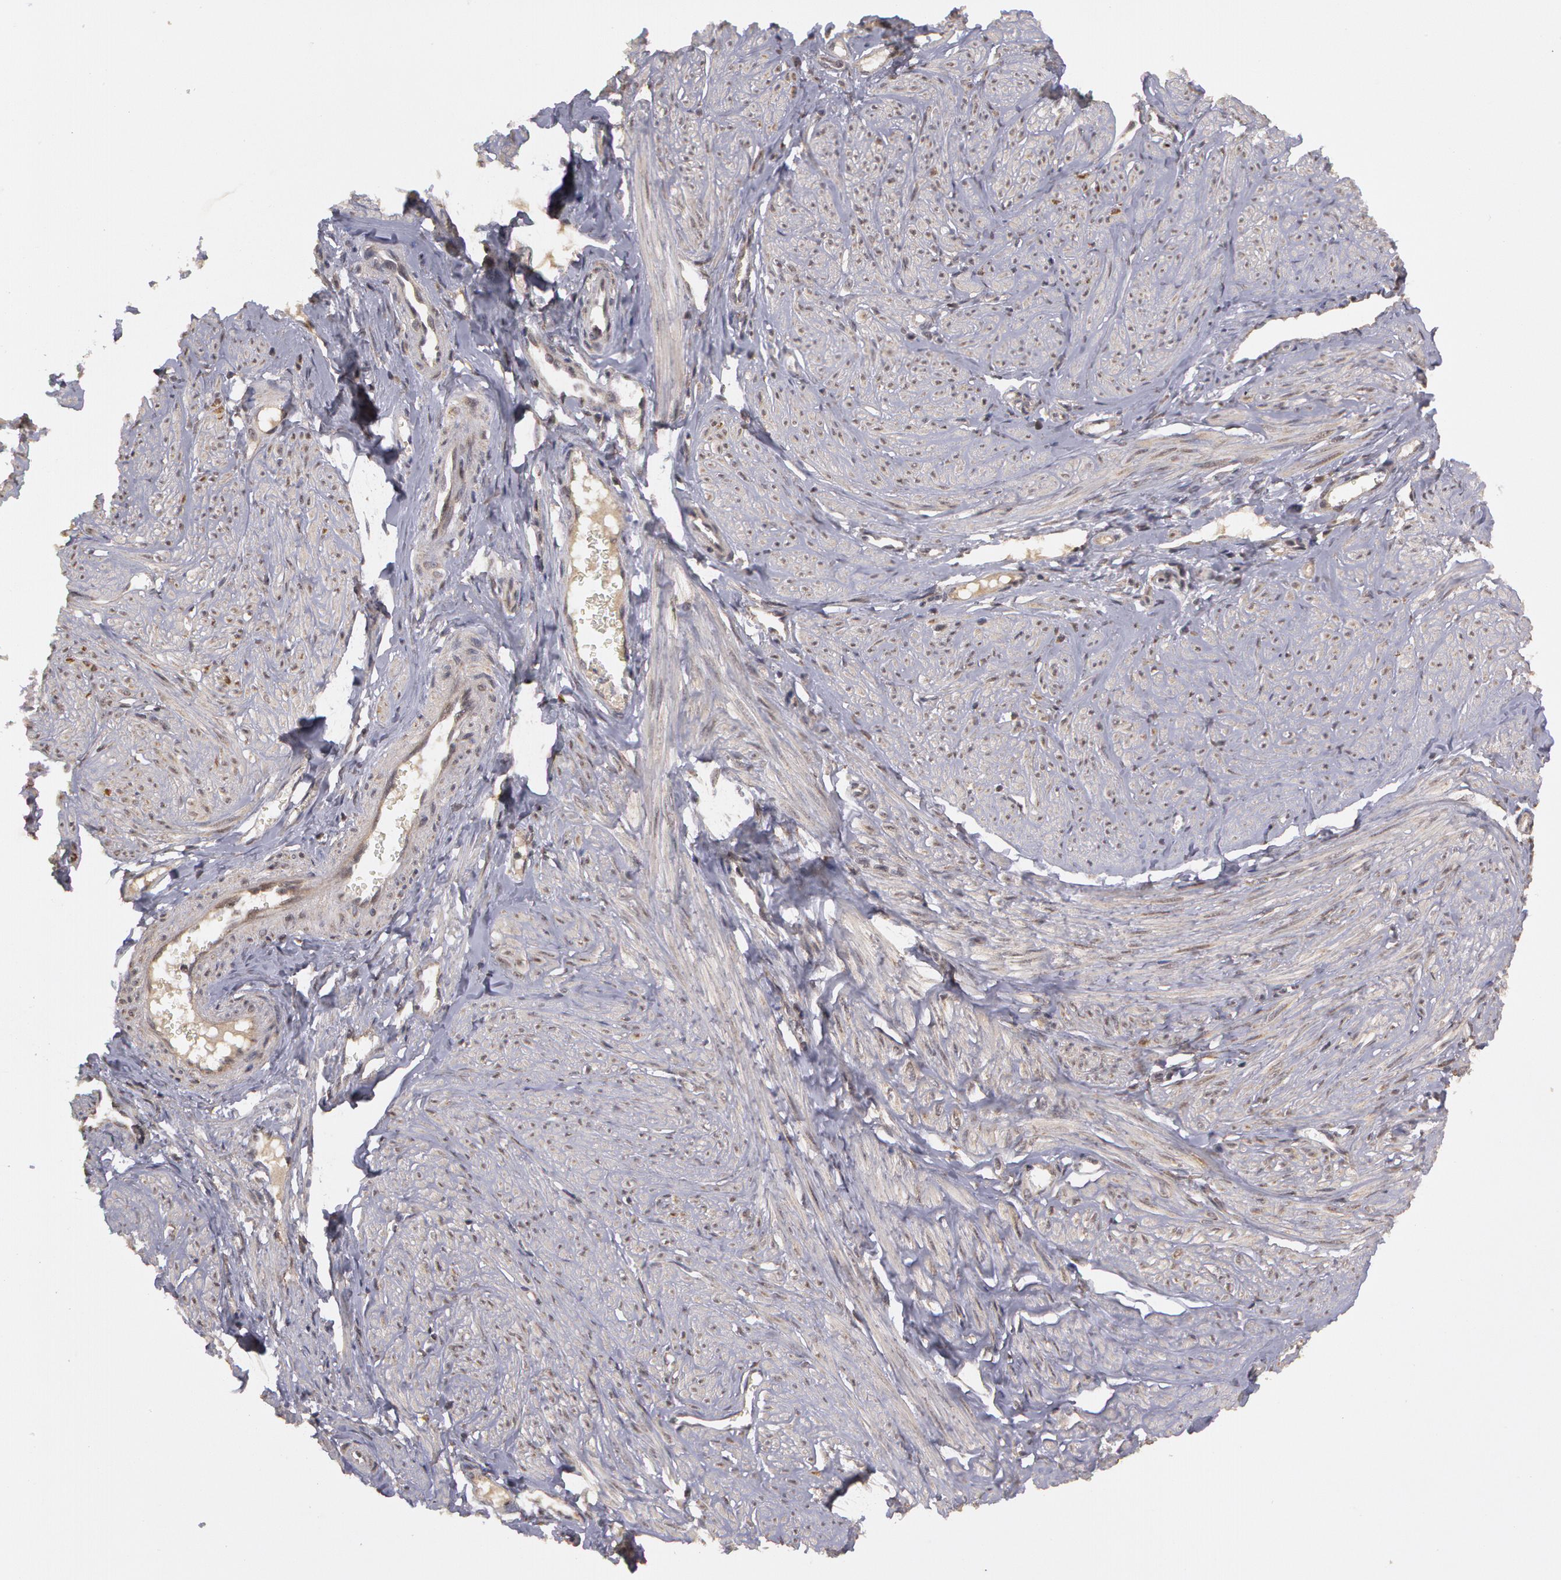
{"staining": {"intensity": "weak", "quantity": "25%-75%", "location": "cytoplasmic/membranous,nuclear"}, "tissue": "smooth muscle", "cell_type": "Smooth muscle cells", "image_type": "normal", "snomed": [{"axis": "morphology", "description": "Normal tissue, NOS"}, {"axis": "topography", "description": "Uterus"}], "caption": "This histopathology image reveals immunohistochemistry (IHC) staining of unremarkable smooth muscle, with low weak cytoplasmic/membranous,nuclear positivity in approximately 25%-75% of smooth muscle cells.", "gene": "GLIS1", "patient": {"sex": "female", "age": 45}}